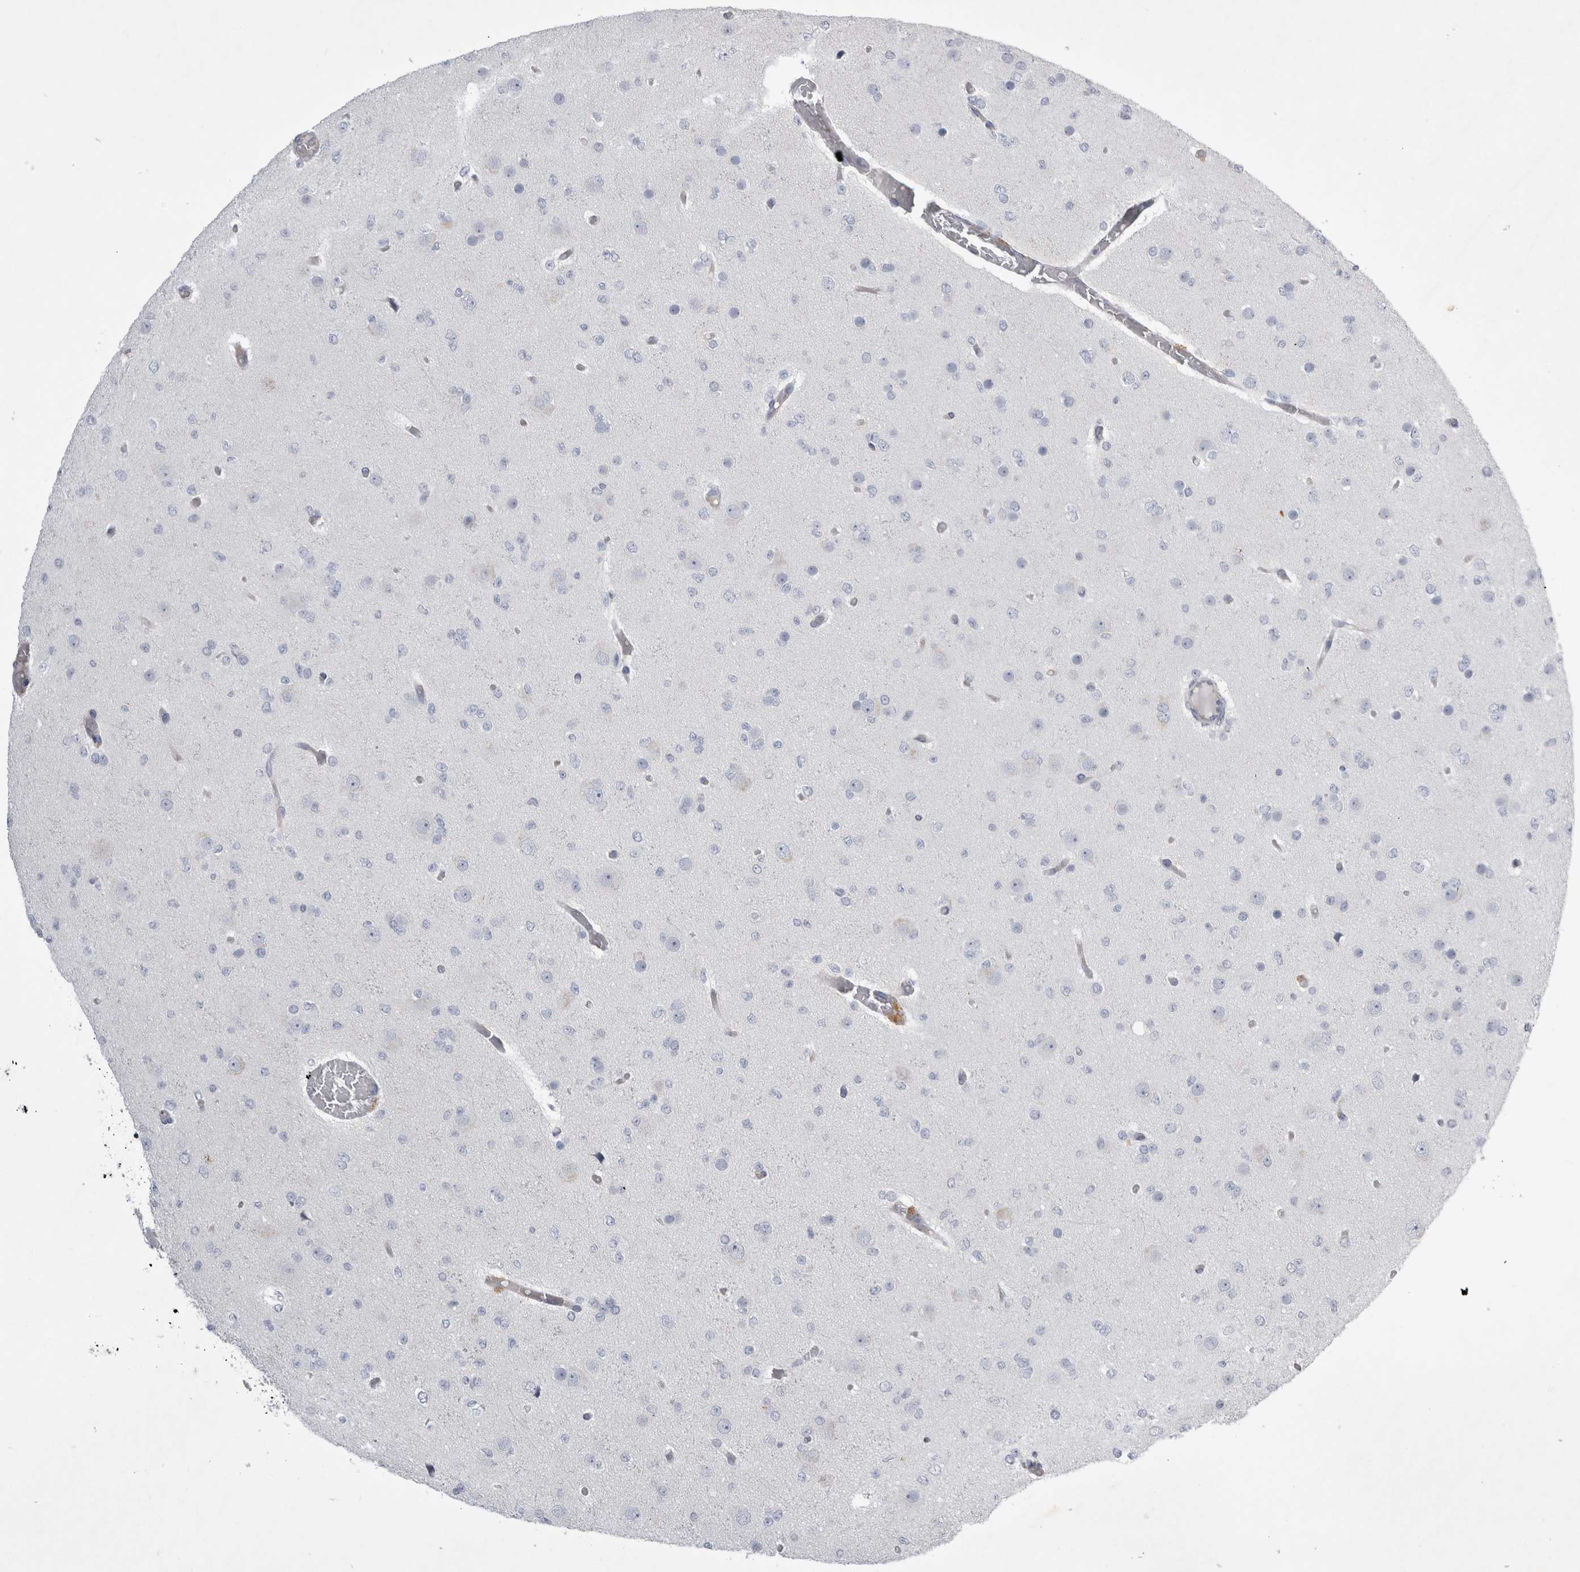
{"staining": {"intensity": "negative", "quantity": "none", "location": "none"}, "tissue": "glioma", "cell_type": "Tumor cells", "image_type": "cancer", "snomed": [{"axis": "morphology", "description": "Glioma, malignant, Low grade"}, {"axis": "topography", "description": "Brain"}], "caption": "This is a photomicrograph of immunohistochemistry staining of glioma, which shows no expression in tumor cells.", "gene": "STRADB", "patient": {"sex": "female", "age": 22}}